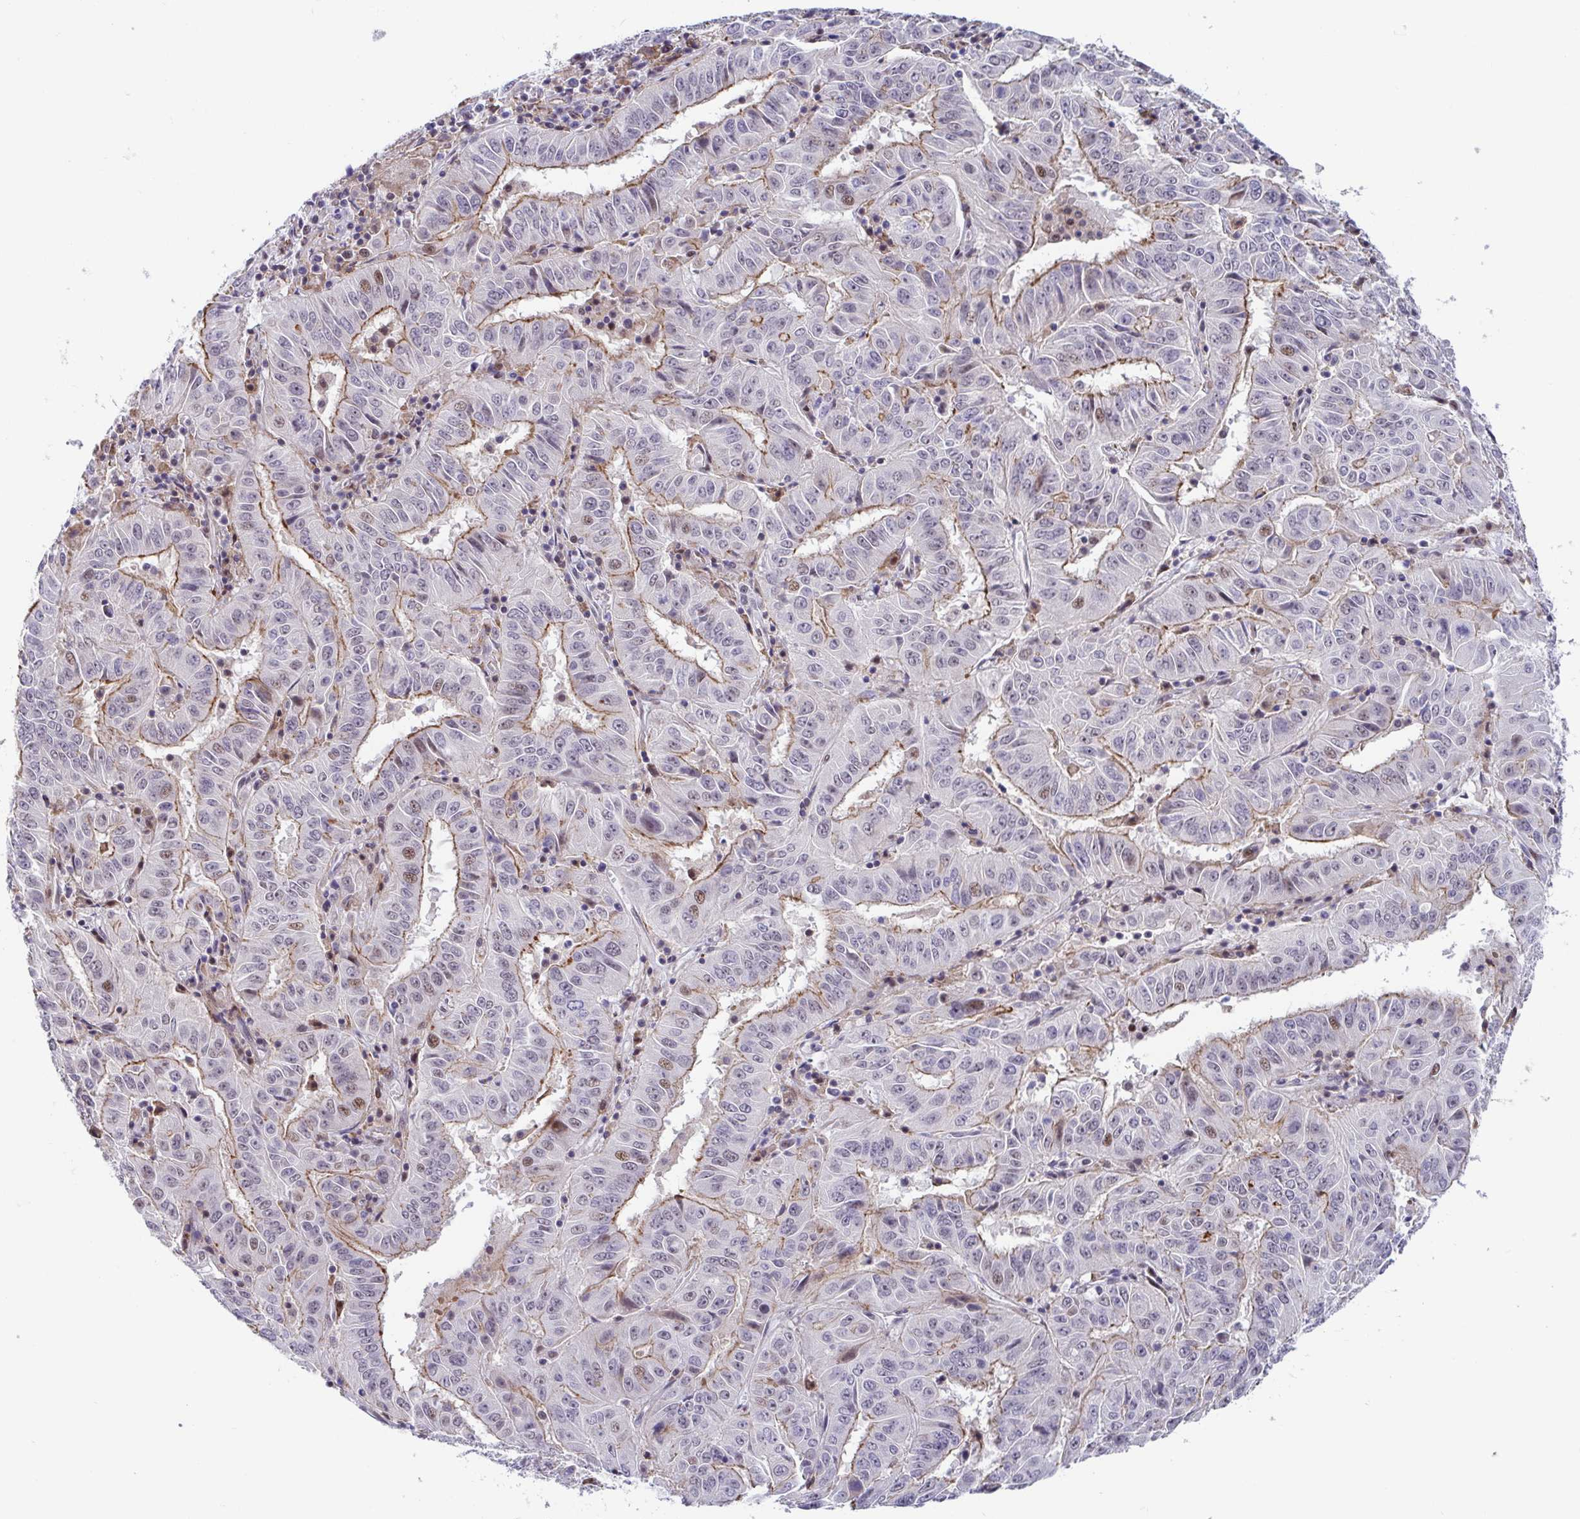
{"staining": {"intensity": "moderate", "quantity": "25%-75%", "location": "cytoplasmic/membranous"}, "tissue": "pancreatic cancer", "cell_type": "Tumor cells", "image_type": "cancer", "snomed": [{"axis": "morphology", "description": "Adenocarcinoma, NOS"}, {"axis": "topography", "description": "Pancreas"}], "caption": "Moderate cytoplasmic/membranous staining for a protein is present in about 25%-75% of tumor cells of pancreatic cancer (adenocarcinoma) using IHC.", "gene": "WDR72", "patient": {"sex": "male", "age": 63}}